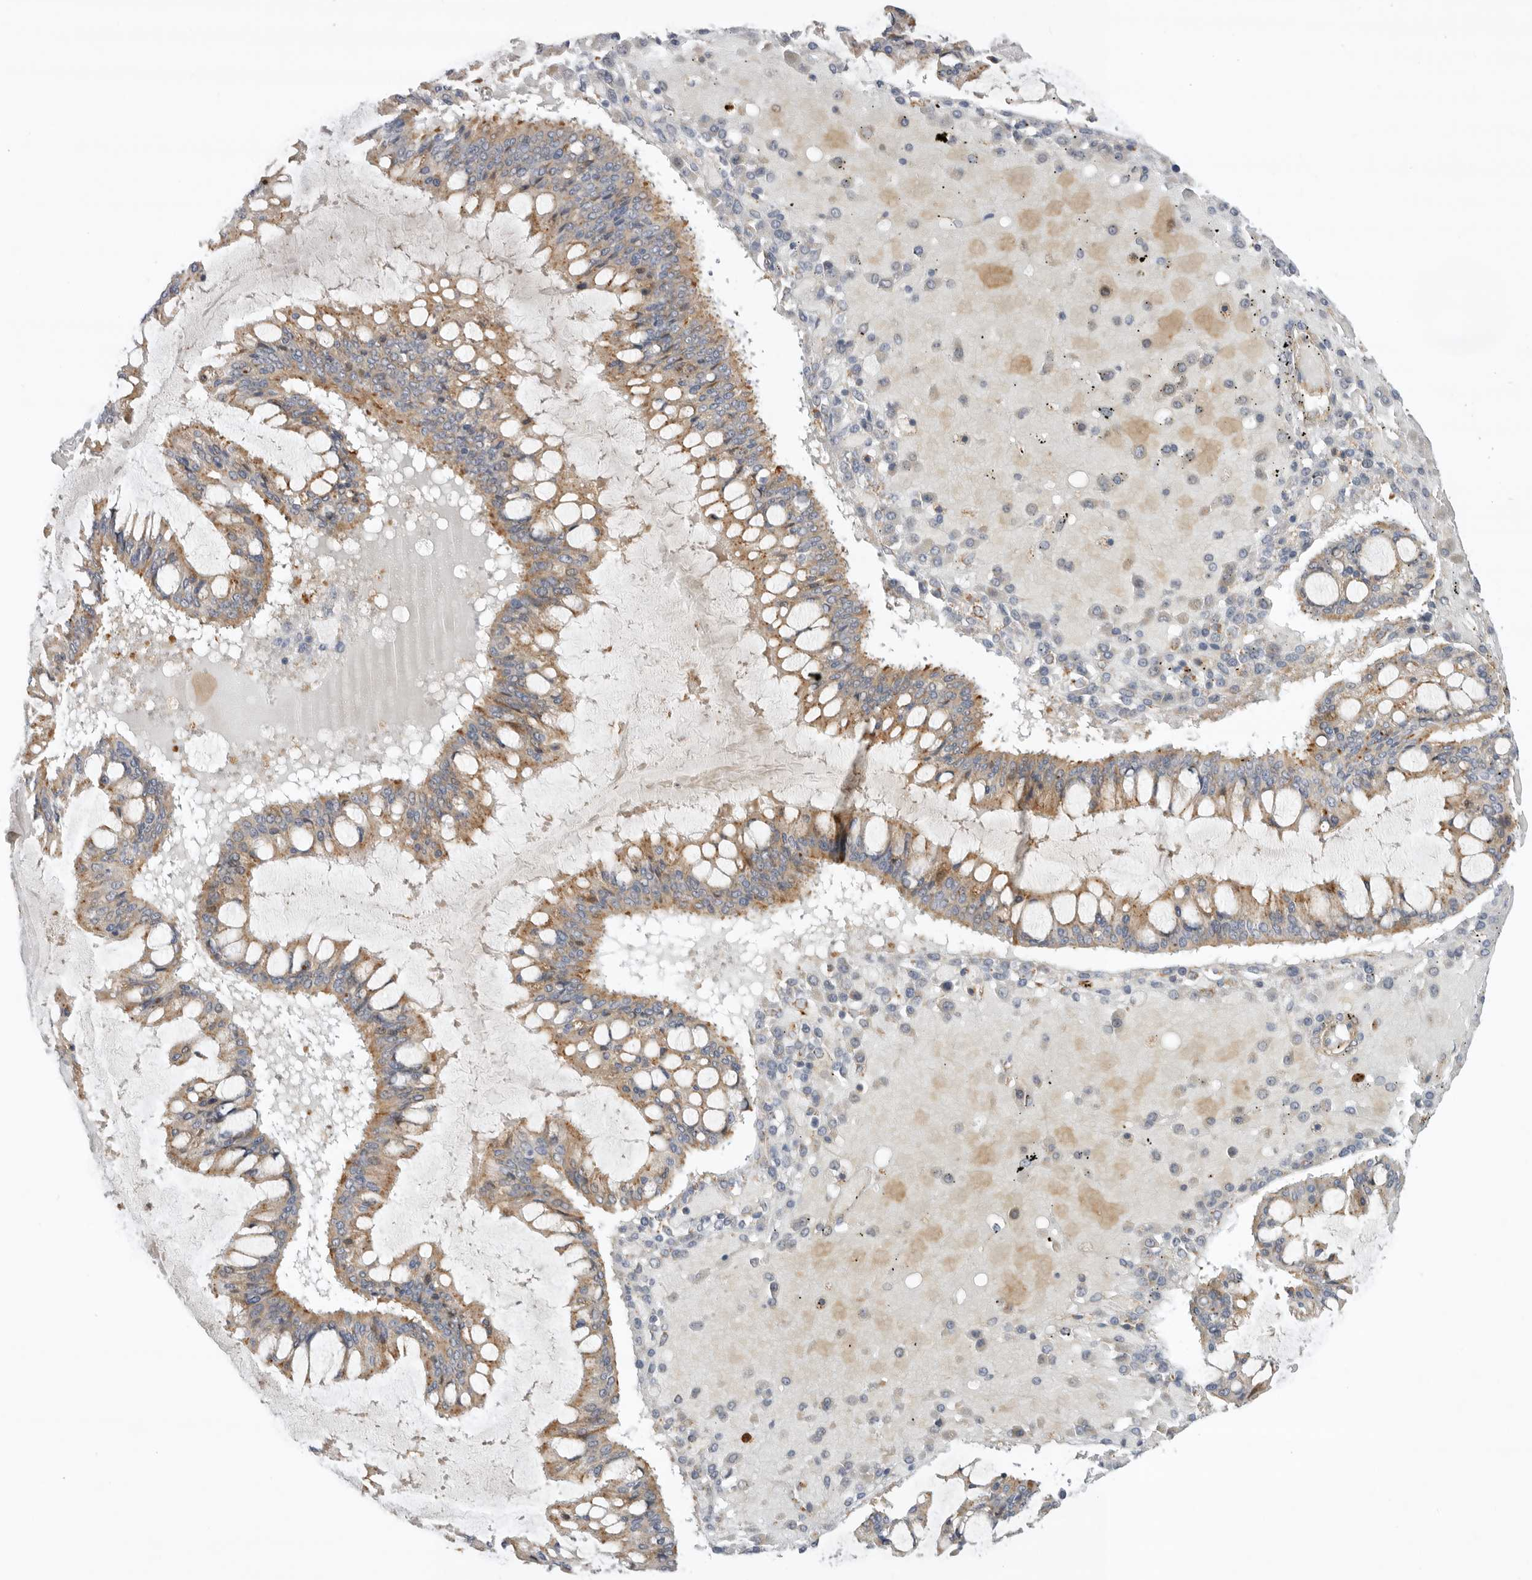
{"staining": {"intensity": "weak", "quantity": ">75%", "location": "cytoplasmic/membranous"}, "tissue": "ovarian cancer", "cell_type": "Tumor cells", "image_type": "cancer", "snomed": [{"axis": "morphology", "description": "Cystadenocarcinoma, mucinous, NOS"}, {"axis": "topography", "description": "Ovary"}], "caption": "Ovarian cancer (mucinous cystadenocarcinoma) stained with a brown dye displays weak cytoplasmic/membranous positive staining in approximately >75% of tumor cells.", "gene": "GNE", "patient": {"sex": "female", "age": 73}}